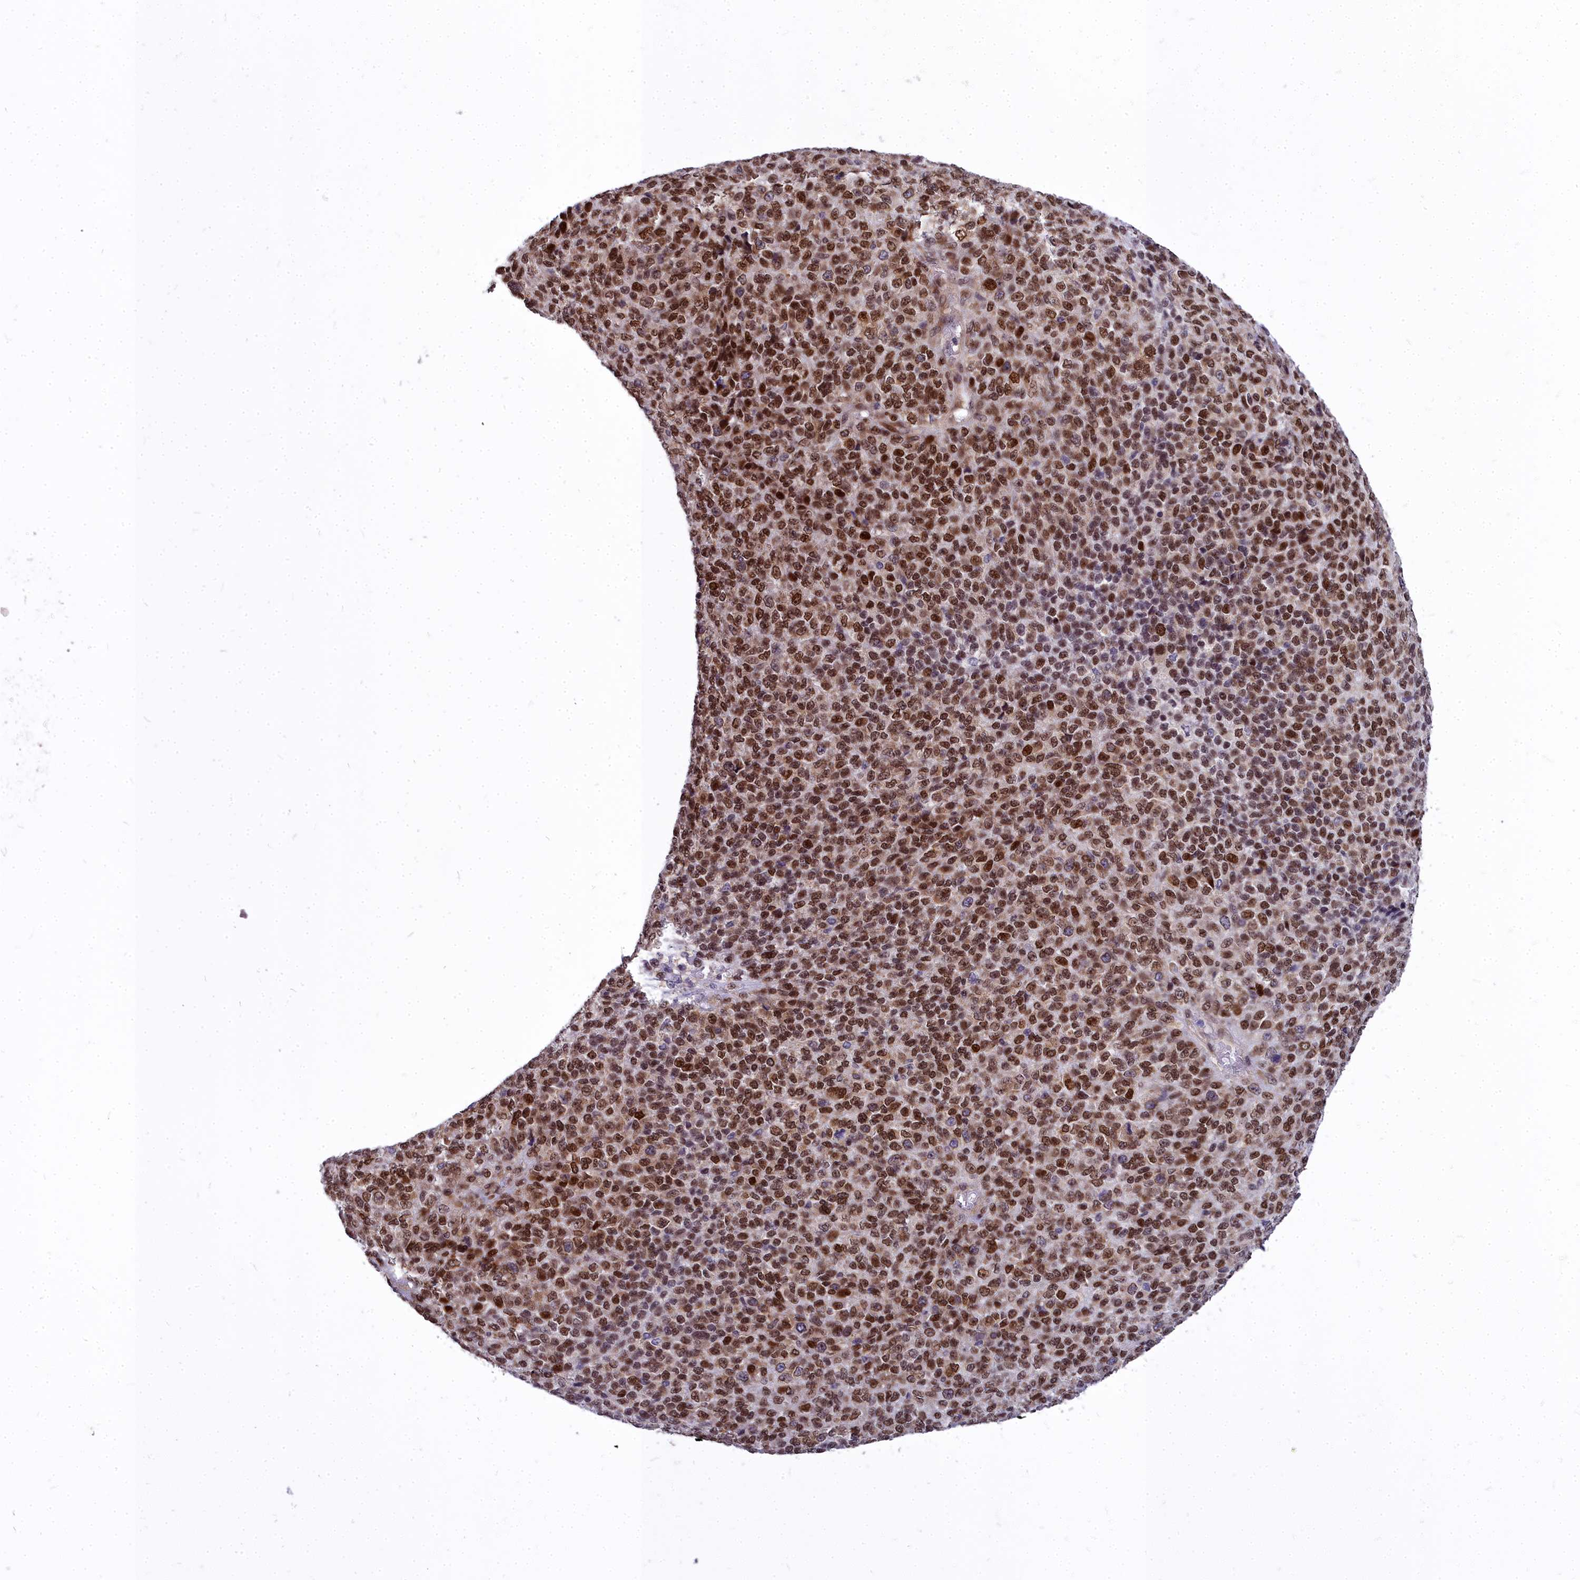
{"staining": {"intensity": "strong", "quantity": ">75%", "location": "nuclear"}, "tissue": "melanoma", "cell_type": "Tumor cells", "image_type": "cancer", "snomed": [{"axis": "morphology", "description": "Malignant melanoma, Metastatic site"}, {"axis": "topography", "description": "Brain"}], "caption": "About >75% of tumor cells in human melanoma exhibit strong nuclear protein staining as visualized by brown immunohistochemical staining.", "gene": "ABCB8", "patient": {"sex": "female", "age": 56}}